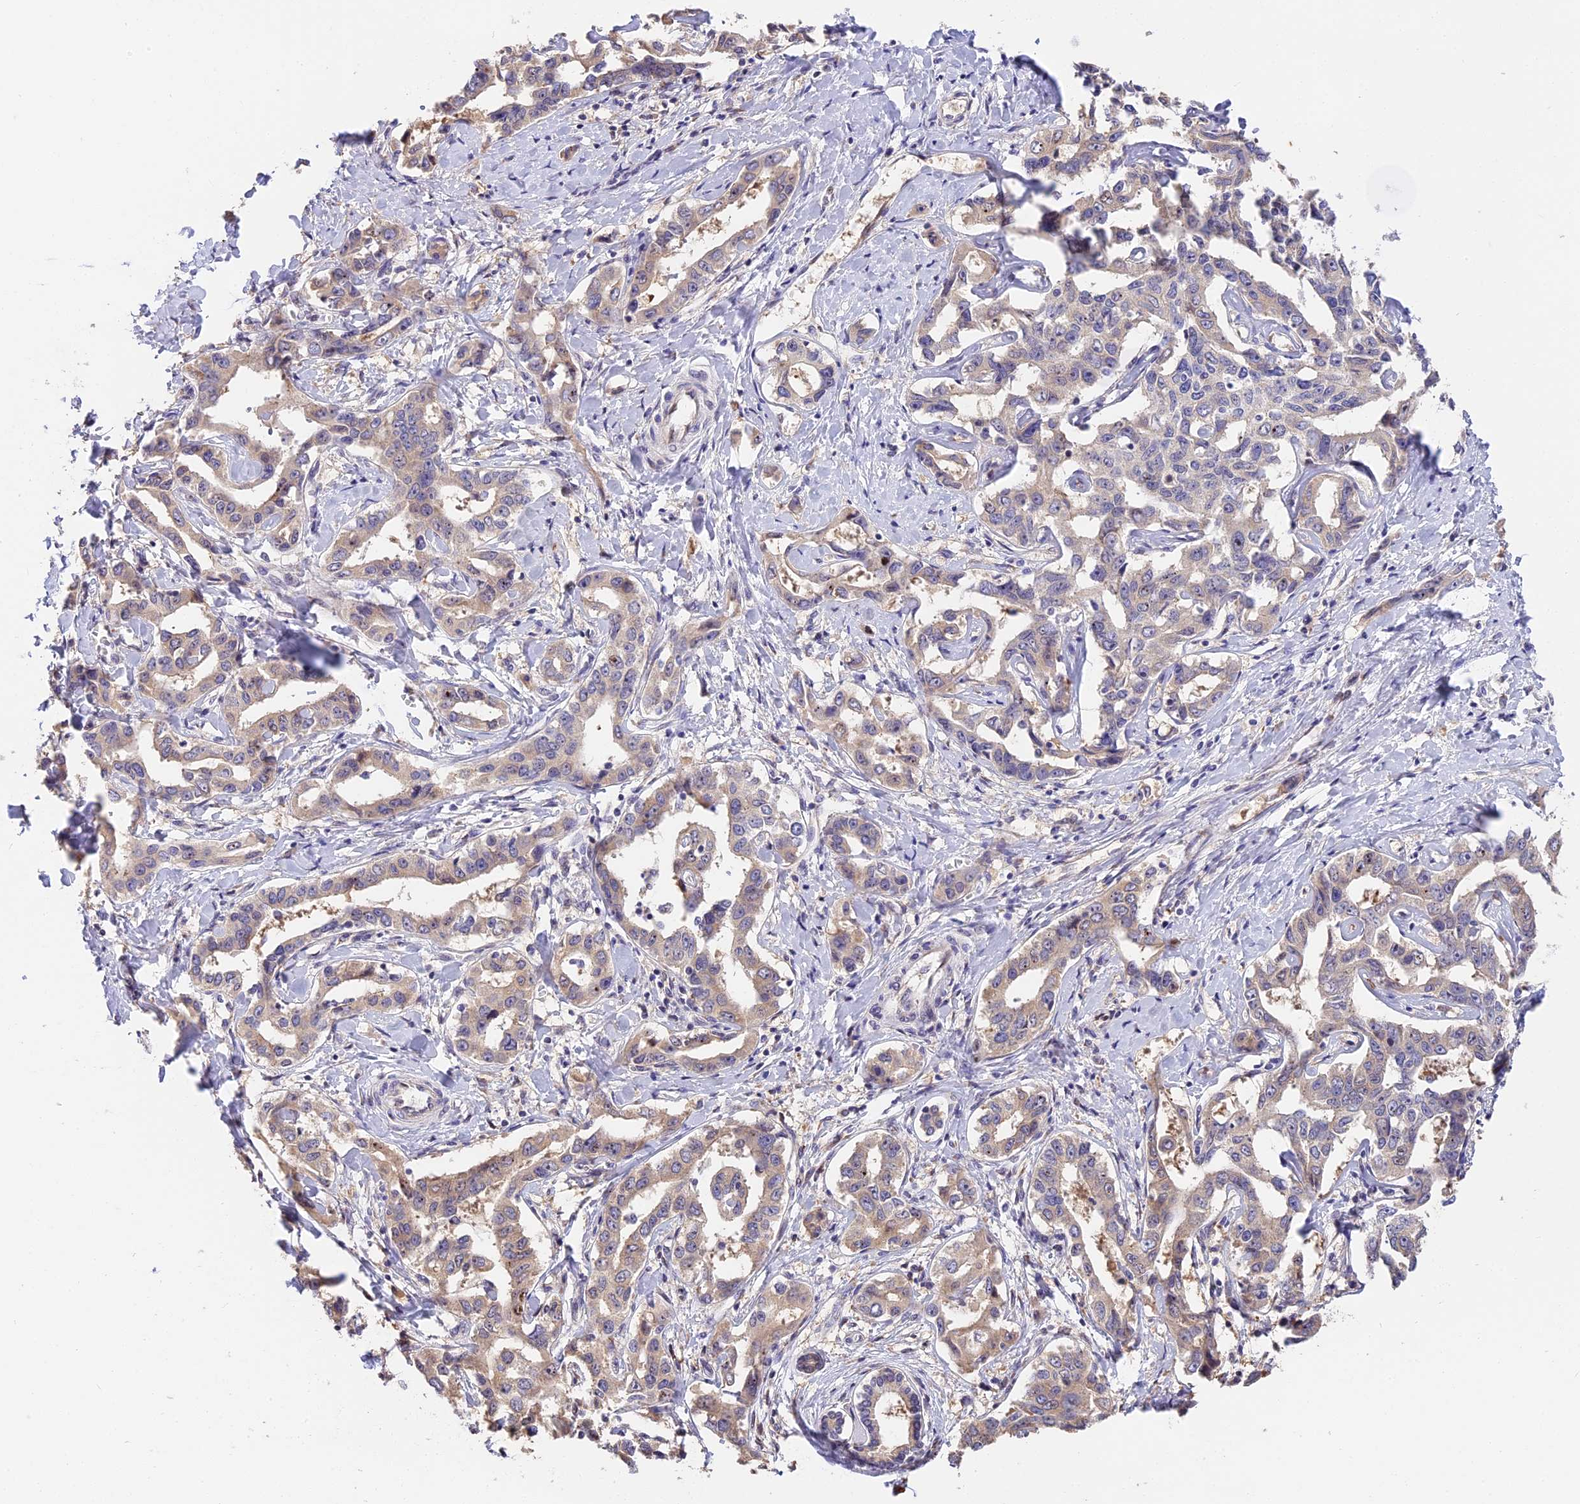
{"staining": {"intensity": "weak", "quantity": "25%-75%", "location": "cytoplasmic/membranous"}, "tissue": "liver cancer", "cell_type": "Tumor cells", "image_type": "cancer", "snomed": [{"axis": "morphology", "description": "Cholangiocarcinoma"}, {"axis": "topography", "description": "Liver"}], "caption": "DAB immunohistochemical staining of liver cholangiocarcinoma exhibits weak cytoplasmic/membranous protein expression in about 25%-75% of tumor cells. Nuclei are stained in blue.", "gene": "BSCL2", "patient": {"sex": "male", "age": 59}}